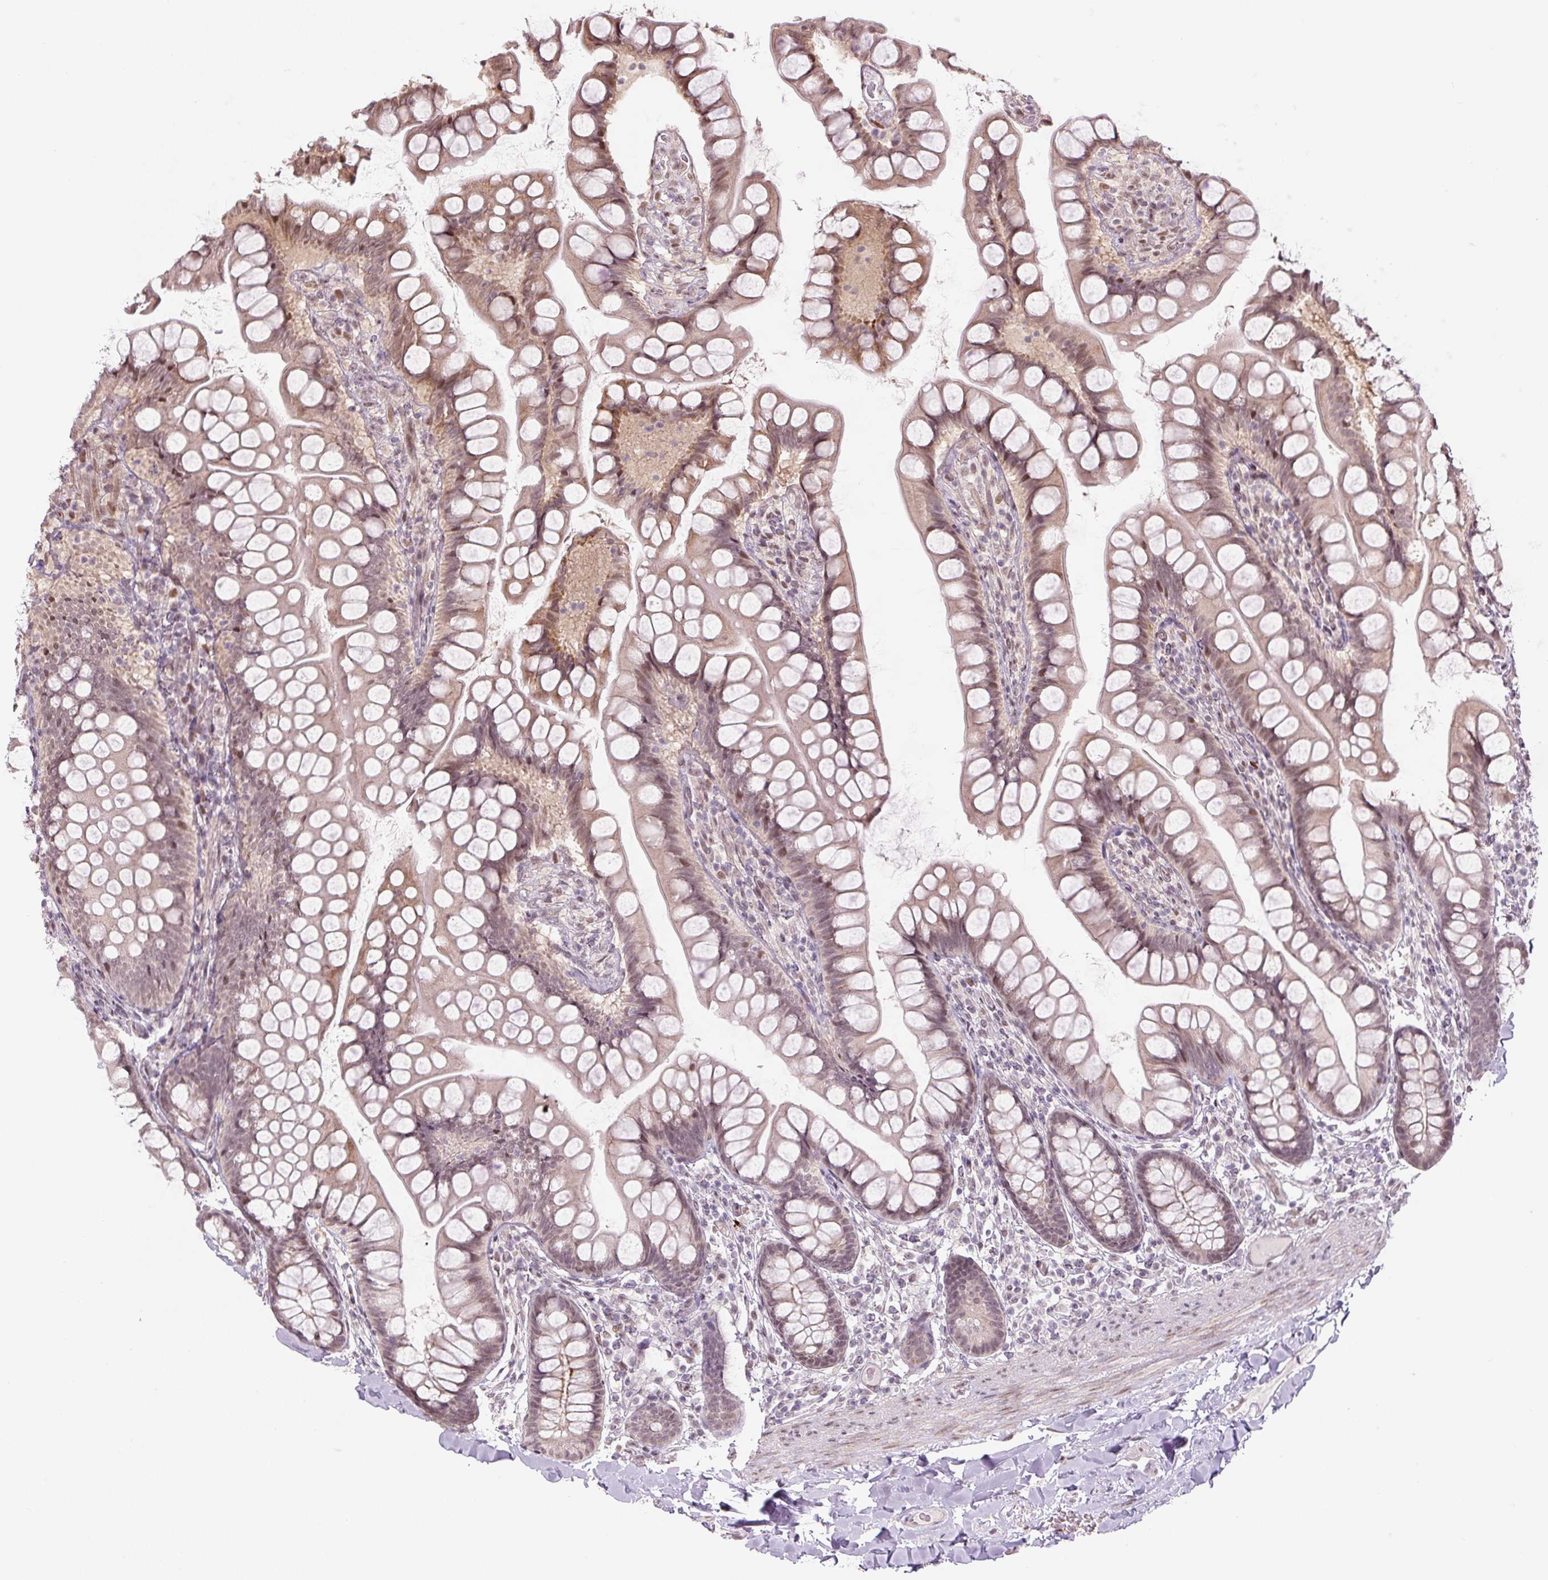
{"staining": {"intensity": "moderate", "quantity": "25%-75%", "location": "cytoplasmic/membranous,nuclear"}, "tissue": "small intestine", "cell_type": "Glandular cells", "image_type": "normal", "snomed": [{"axis": "morphology", "description": "Normal tissue, NOS"}, {"axis": "topography", "description": "Small intestine"}], "caption": "DAB immunohistochemical staining of normal small intestine demonstrates moderate cytoplasmic/membranous,nuclear protein positivity in approximately 25%-75% of glandular cells.", "gene": "TCFL5", "patient": {"sex": "male", "age": 70}}